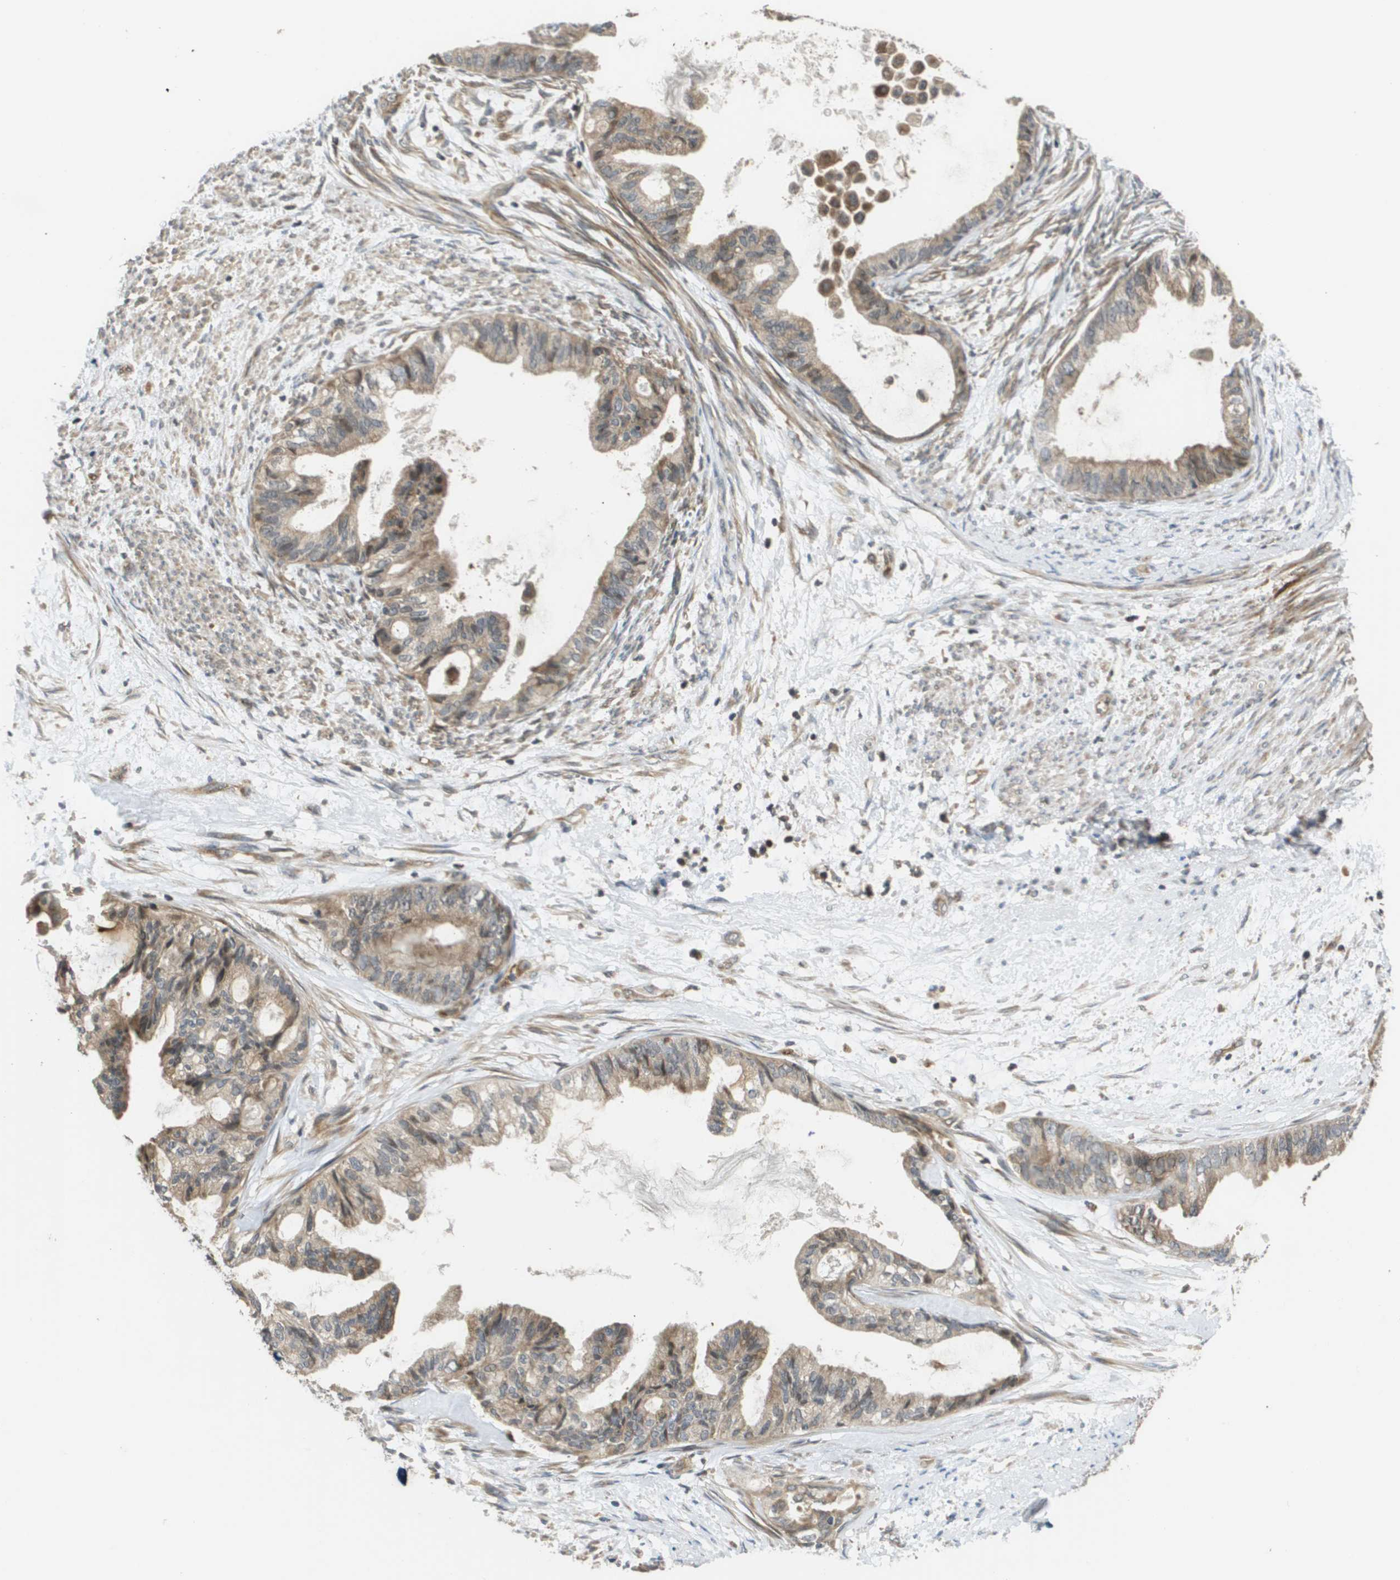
{"staining": {"intensity": "weak", "quantity": ">75%", "location": "cytoplasmic/membranous"}, "tissue": "cervical cancer", "cell_type": "Tumor cells", "image_type": "cancer", "snomed": [{"axis": "morphology", "description": "Normal tissue, NOS"}, {"axis": "morphology", "description": "Adenocarcinoma, NOS"}, {"axis": "topography", "description": "Cervix"}, {"axis": "topography", "description": "Endometrium"}], "caption": "A brown stain highlights weak cytoplasmic/membranous staining of a protein in cervical cancer (adenocarcinoma) tumor cells.", "gene": "RBM38", "patient": {"sex": "female", "age": 86}}